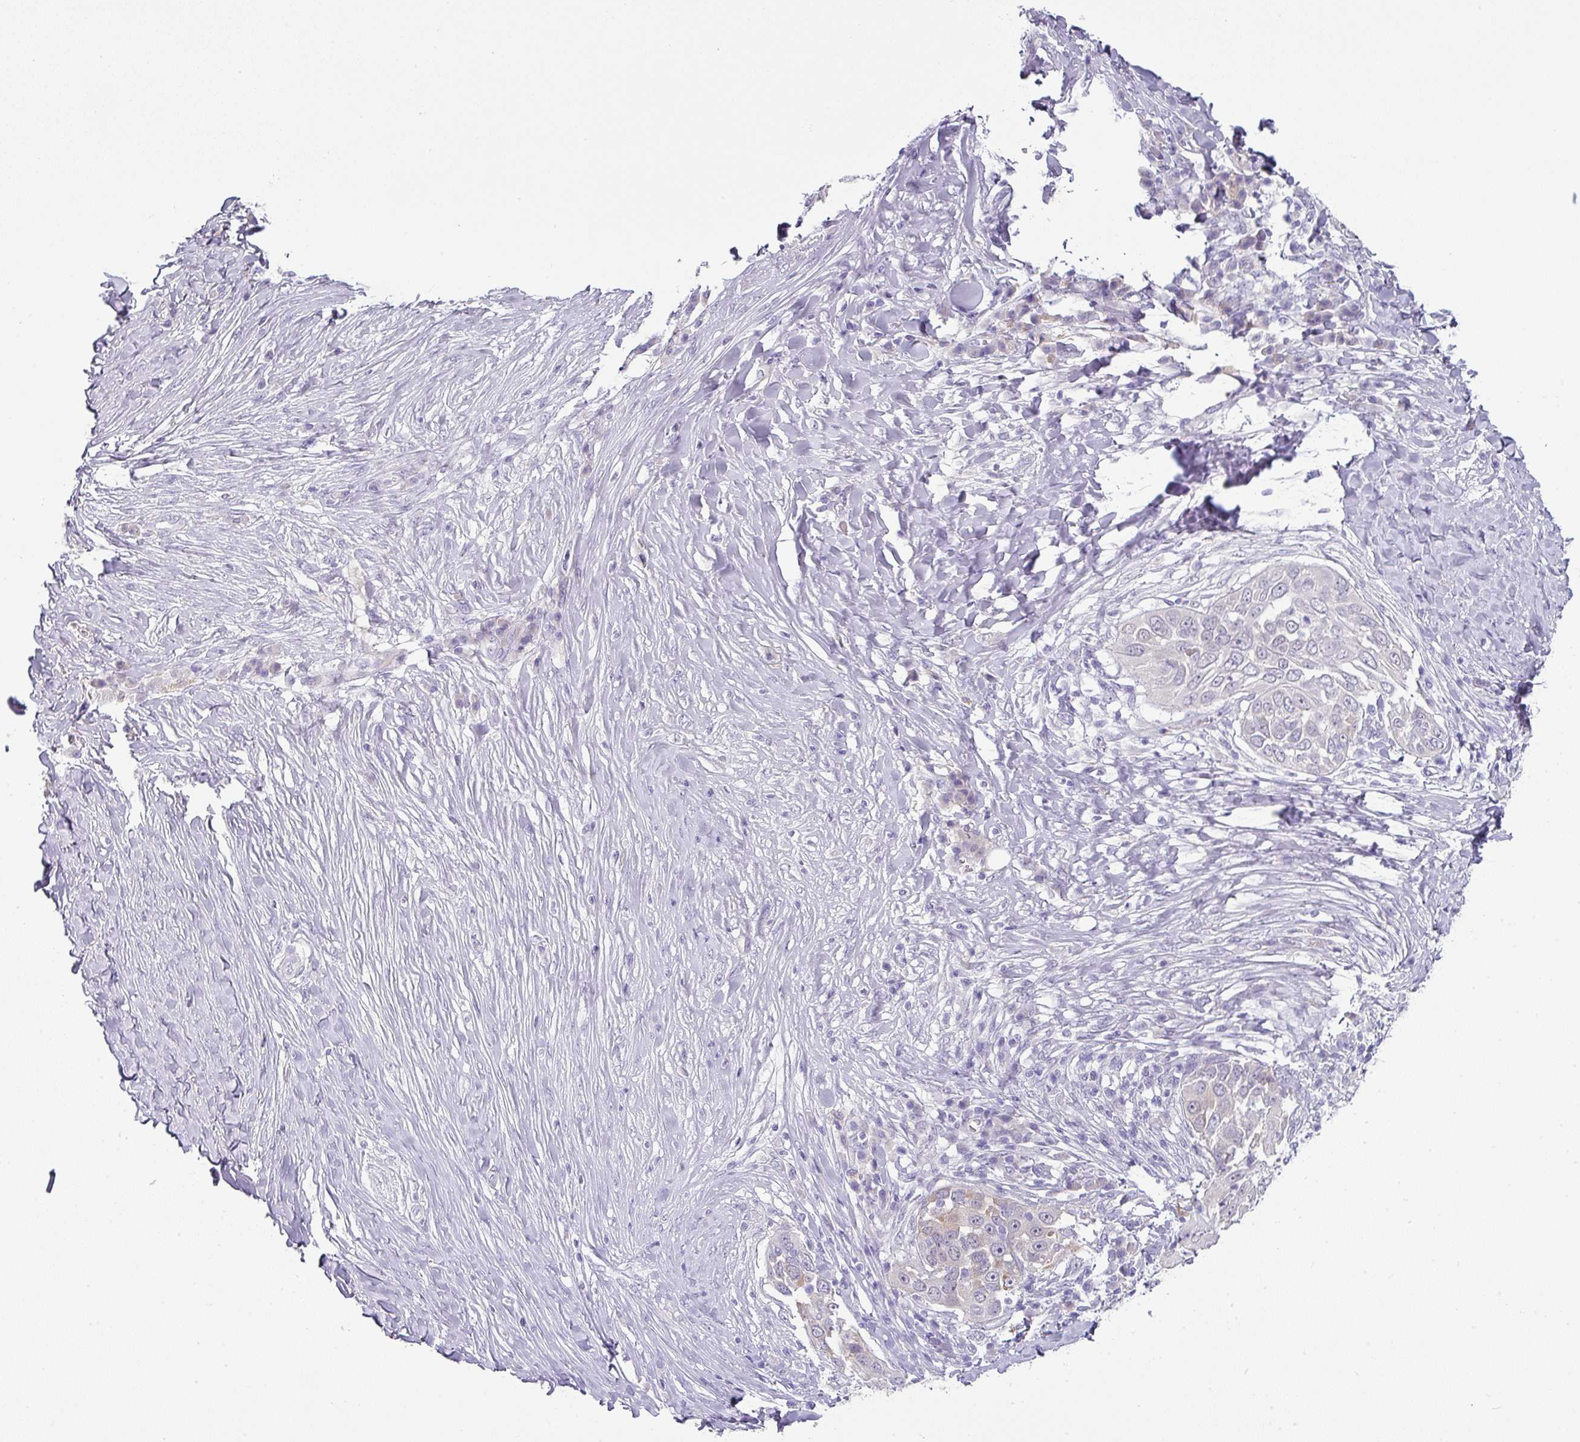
{"staining": {"intensity": "negative", "quantity": "none", "location": "none"}, "tissue": "skin cancer", "cell_type": "Tumor cells", "image_type": "cancer", "snomed": [{"axis": "morphology", "description": "Squamous cell carcinoma, NOS"}, {"axis": "topography", "description": "Skin"}], "caption": "Tumor cells show no significant positivity in skin cancer (squamous cell carcinoma).", "gene": "FGF17", "patient": {"sex": "female", "age": 44}}